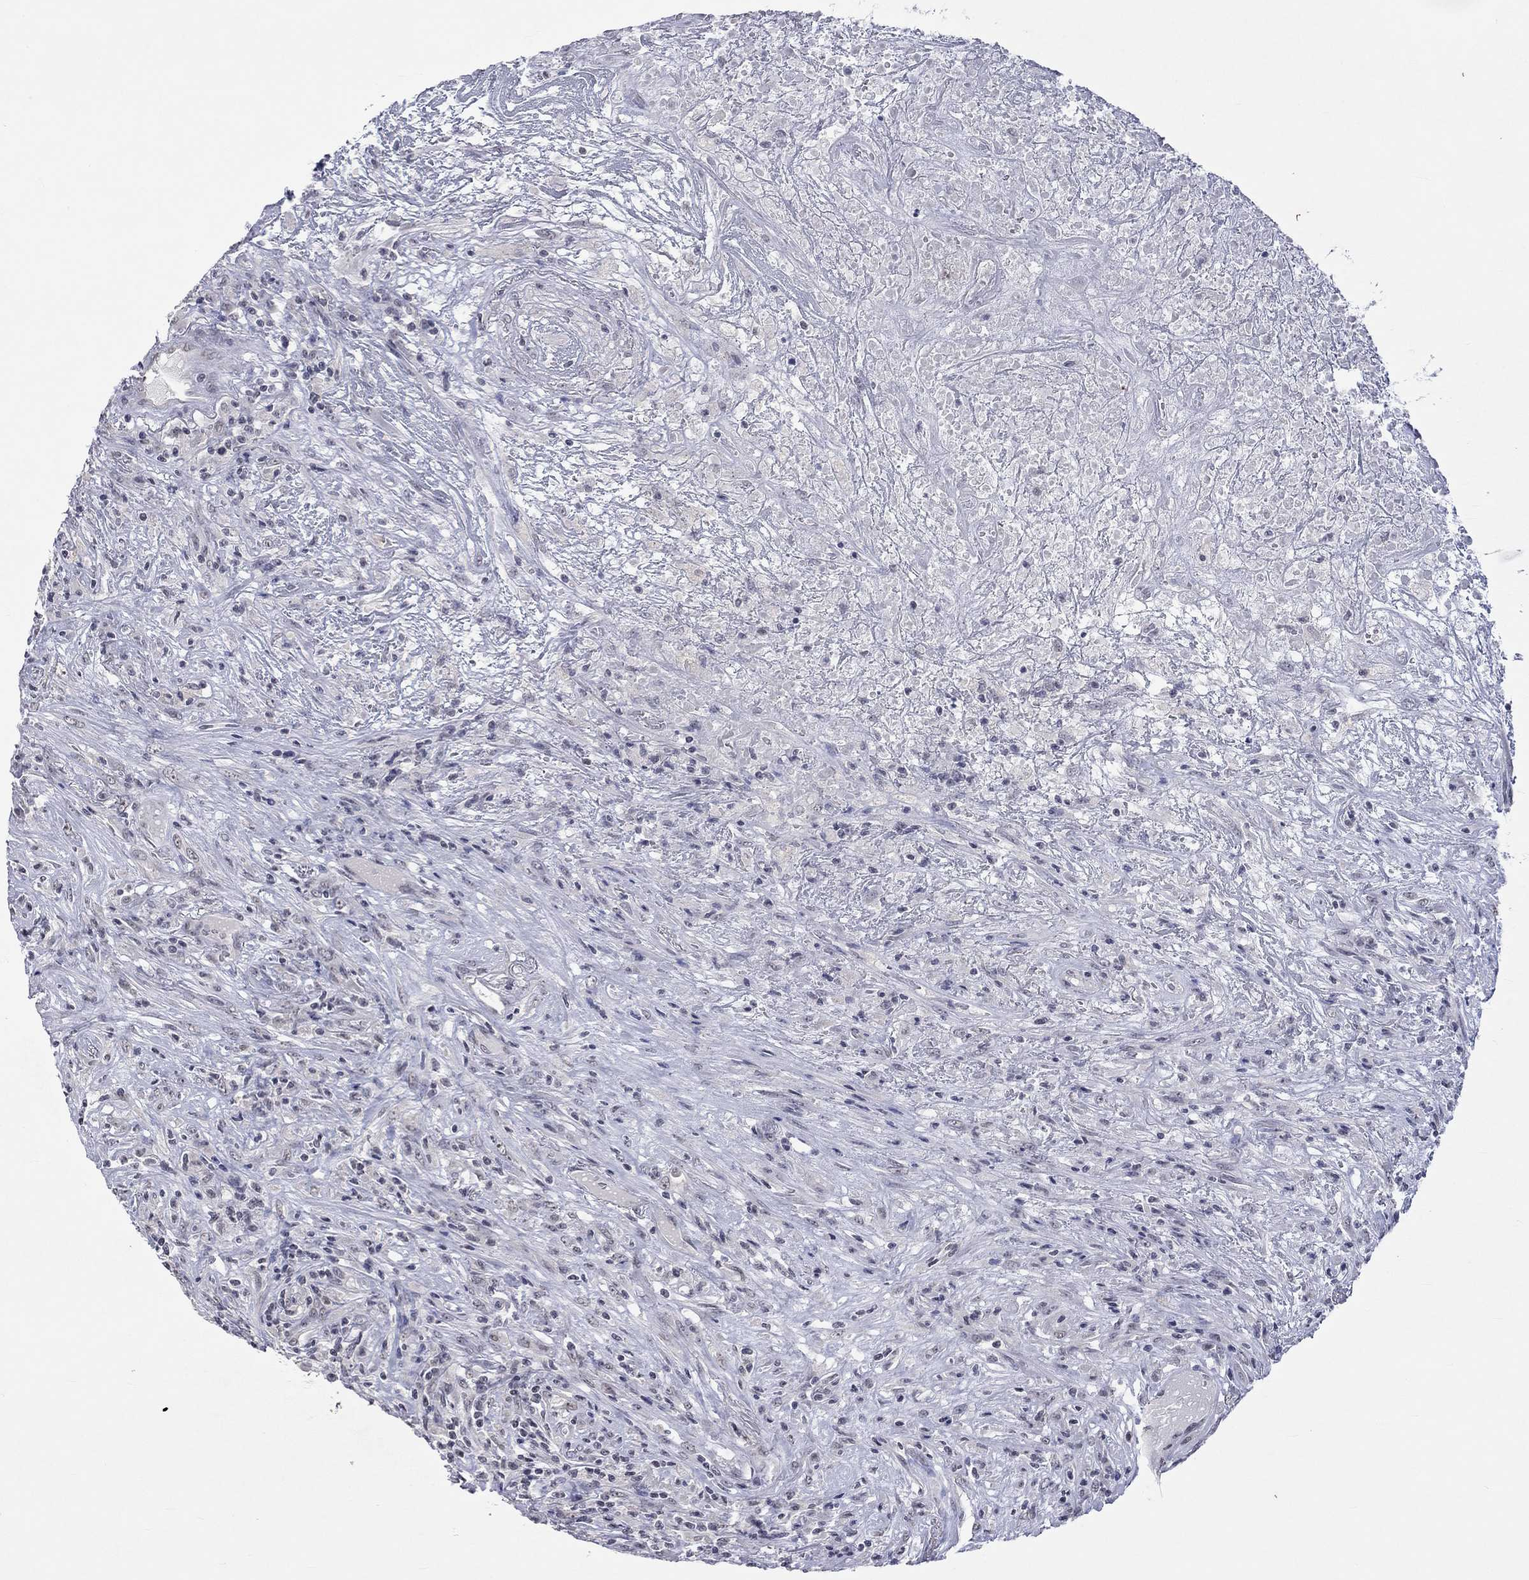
{"staining": {"intensity": "negative", "quantity": "none", "location": "none"}, "tissue": "lymphoma", "cell_type": "Tumor cells", "image_type": "cancer", "snomed": [{"axis": "morphology", "description": "Malignant lymphoma, non-Hodgkin's type, High grade"}, {"axis": "topography", "description": "Lung"}], "caption": "The histopathology image displays no staining of tumor cells in high-grade malignant lymphoma, non-Hodgkin's type.", "gene": "TMEM143", "patient": {"sex": "male", "age": 79}}